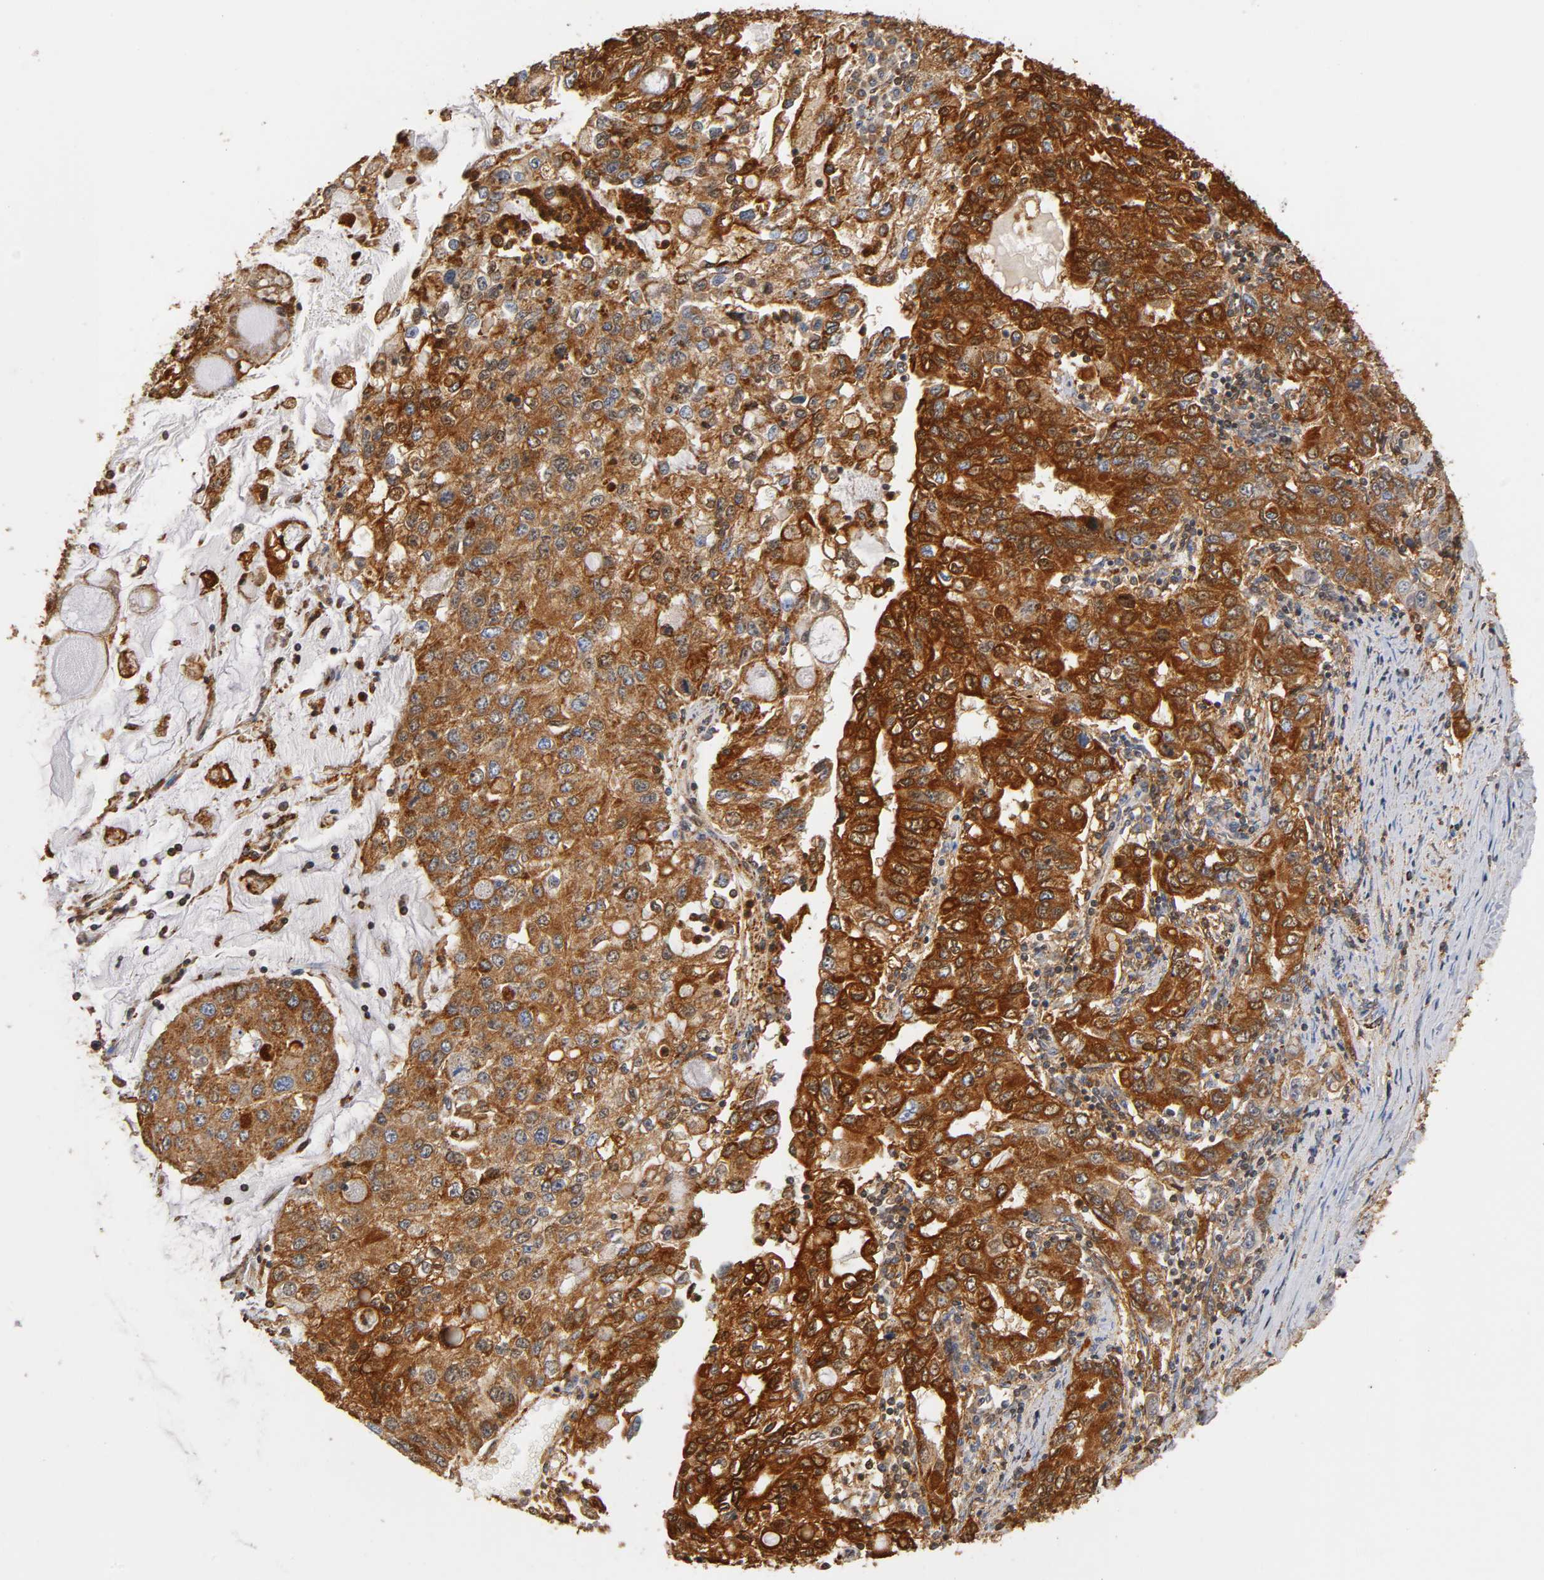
{"staining": {"intensity": "moderate", "quantity": ">75%", "location": "cytoplasmic/membranous"}, "tissue": "stomach cancer", "cell_type": "Tumor cells", "image_type": "cancer", "snomed": [{"axis": "morphology", "description": "Adenocarcinoma, NOS"}, {"axis": "topography", "description": "Stomach, lower"}], "caption": "Moderate cytoplasmic/membranous staining is appreciated in approximately >75% of tumor cells in adenocarcinoma (stomach). (DAB (3,3'-diaminobenzidine) IHC, brown staining for protein, blue staining for nuclei).", "gene": "ANXA11", "patient": {"sex": "female", "age": 72}}